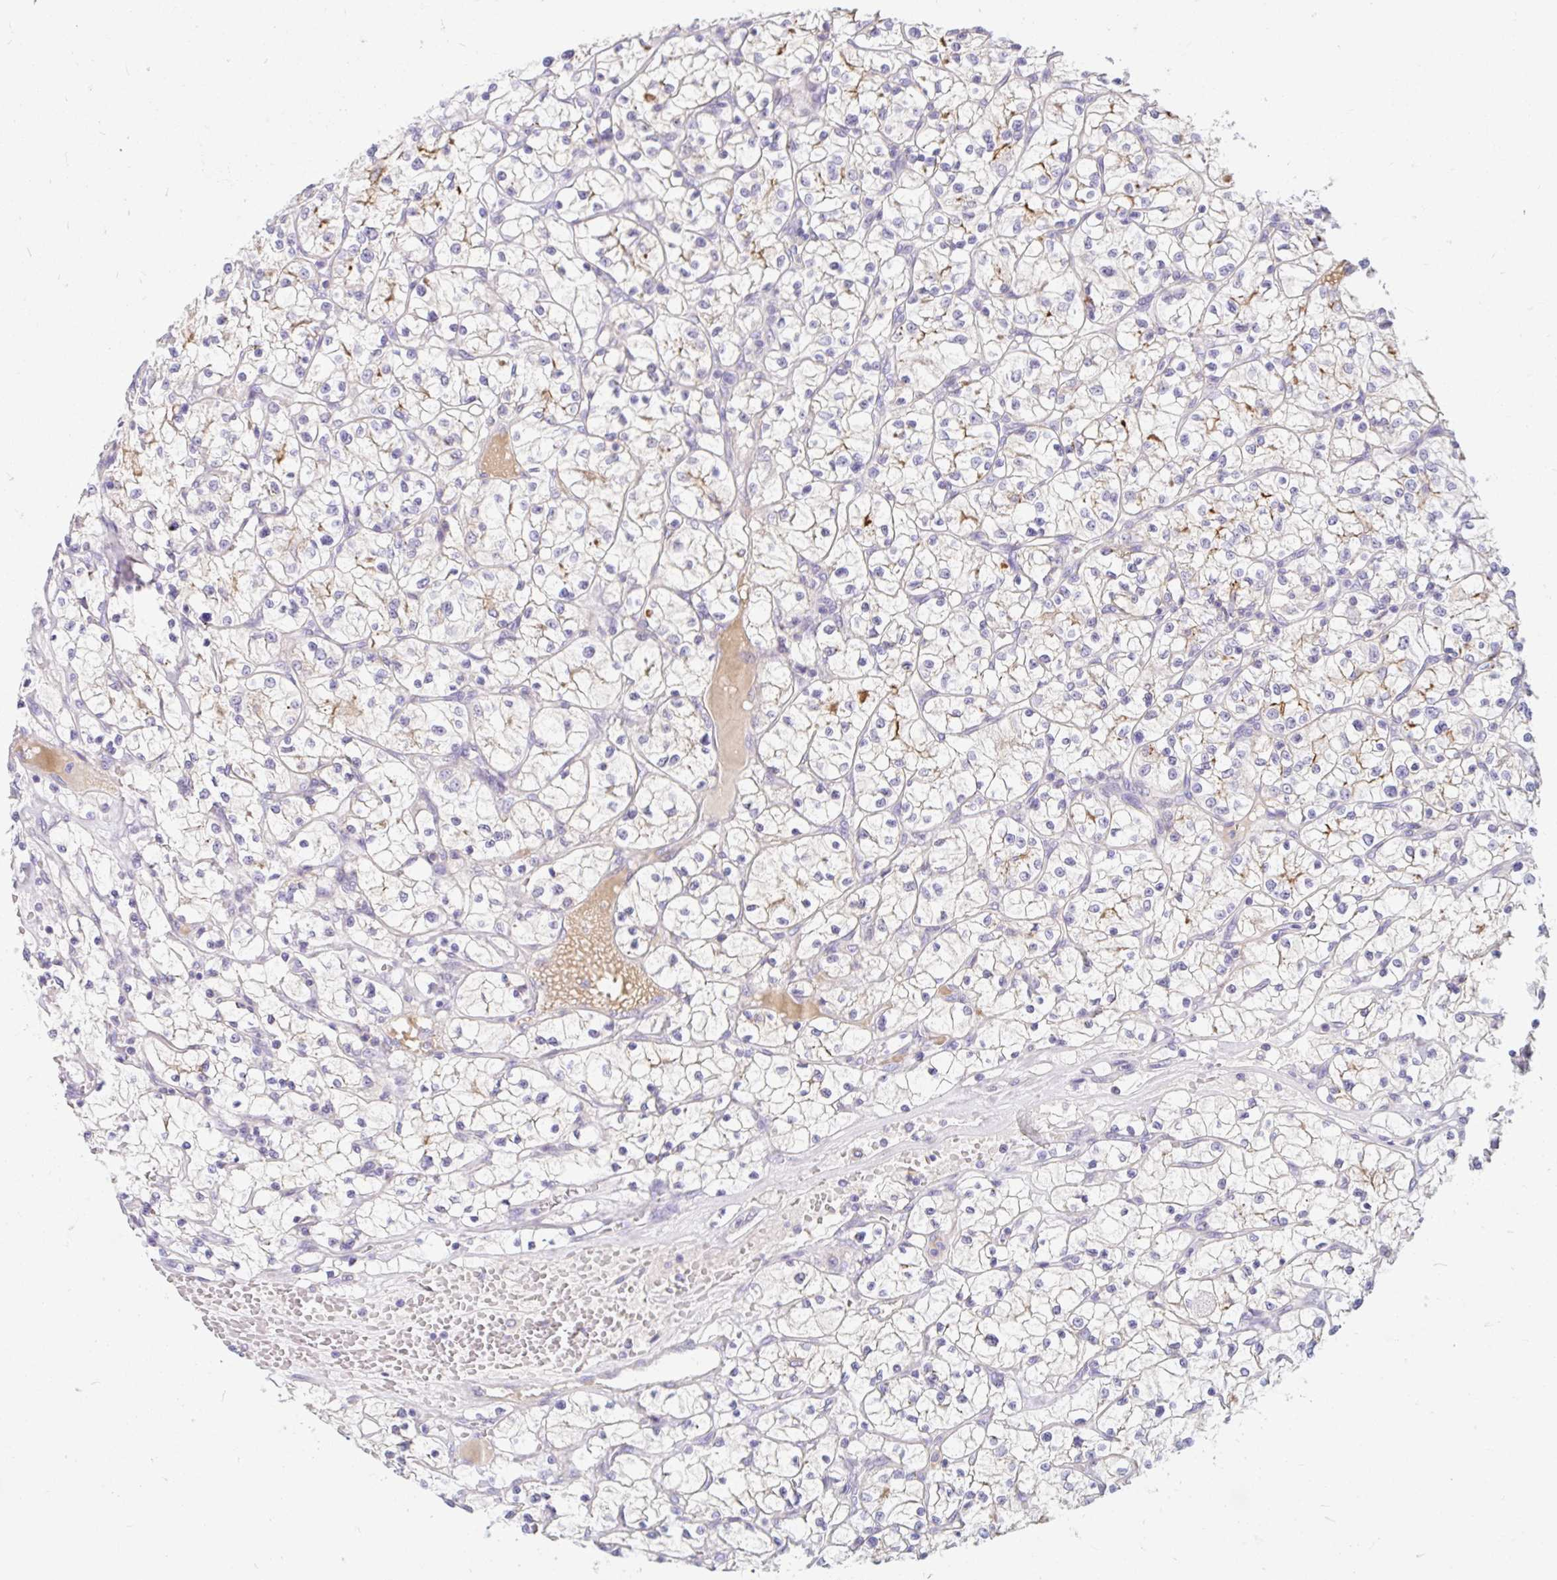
{"staining": {"intensity": "negative", "quantity": "none", "location": "none"}, "tissue": "renal cancer", "cell_type": "Tumor cells", "image_type": "cancer", "snomed": [{"axis": "morphology", "description": "Adenocarcinoma, NOS"}, {"axis": "topography", "description": "Kidney"}], "caption": "This is an immunohistochemistry (IHC) micrograph of human adenocarcinoma (renal). There is no staining in tumor cells.", "gene": "SLC28A1", "patient": {"sex": "female", "age": 64}}